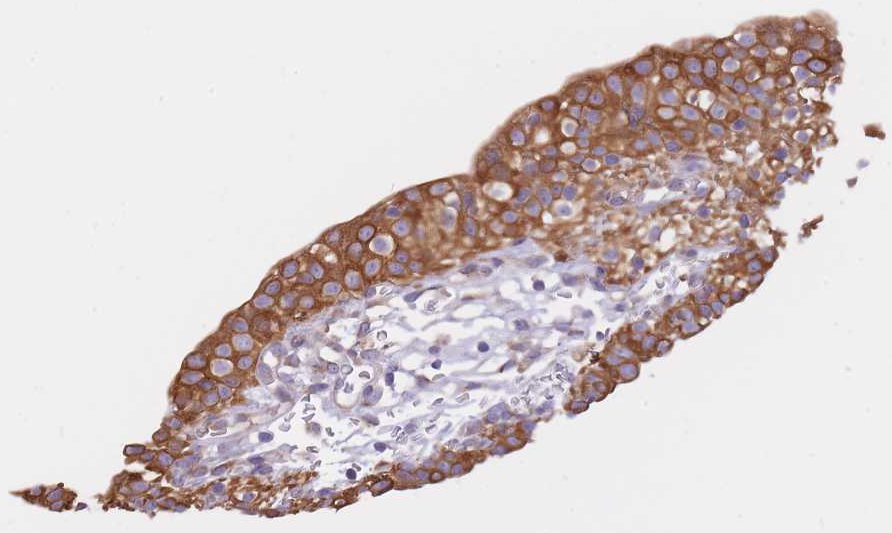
{"staining": {"intensity": "moderate", "quantity": ">75%", "location": "cytoplasmic/membranous"}, "tissue": "urinary bladder", "cell_type": "Urothelial cells", "image_type": "normal", "snomed": [{"axis": "morphology", "description": "Normal tissue, NOS"}, {"axis": "topography", "description": "Urinary bladder"}, {"axis": "topography", "description": "Peripheral nerve tissue"}], "caption": "Immunohistochemical staining of normal human urinary bladder demonstrates moderate cytoplasmic/membranous protein positivity in about >75% of urothelial cells.", "gene": "GBP7", "patient": {"sex": "male", "age": 55}}